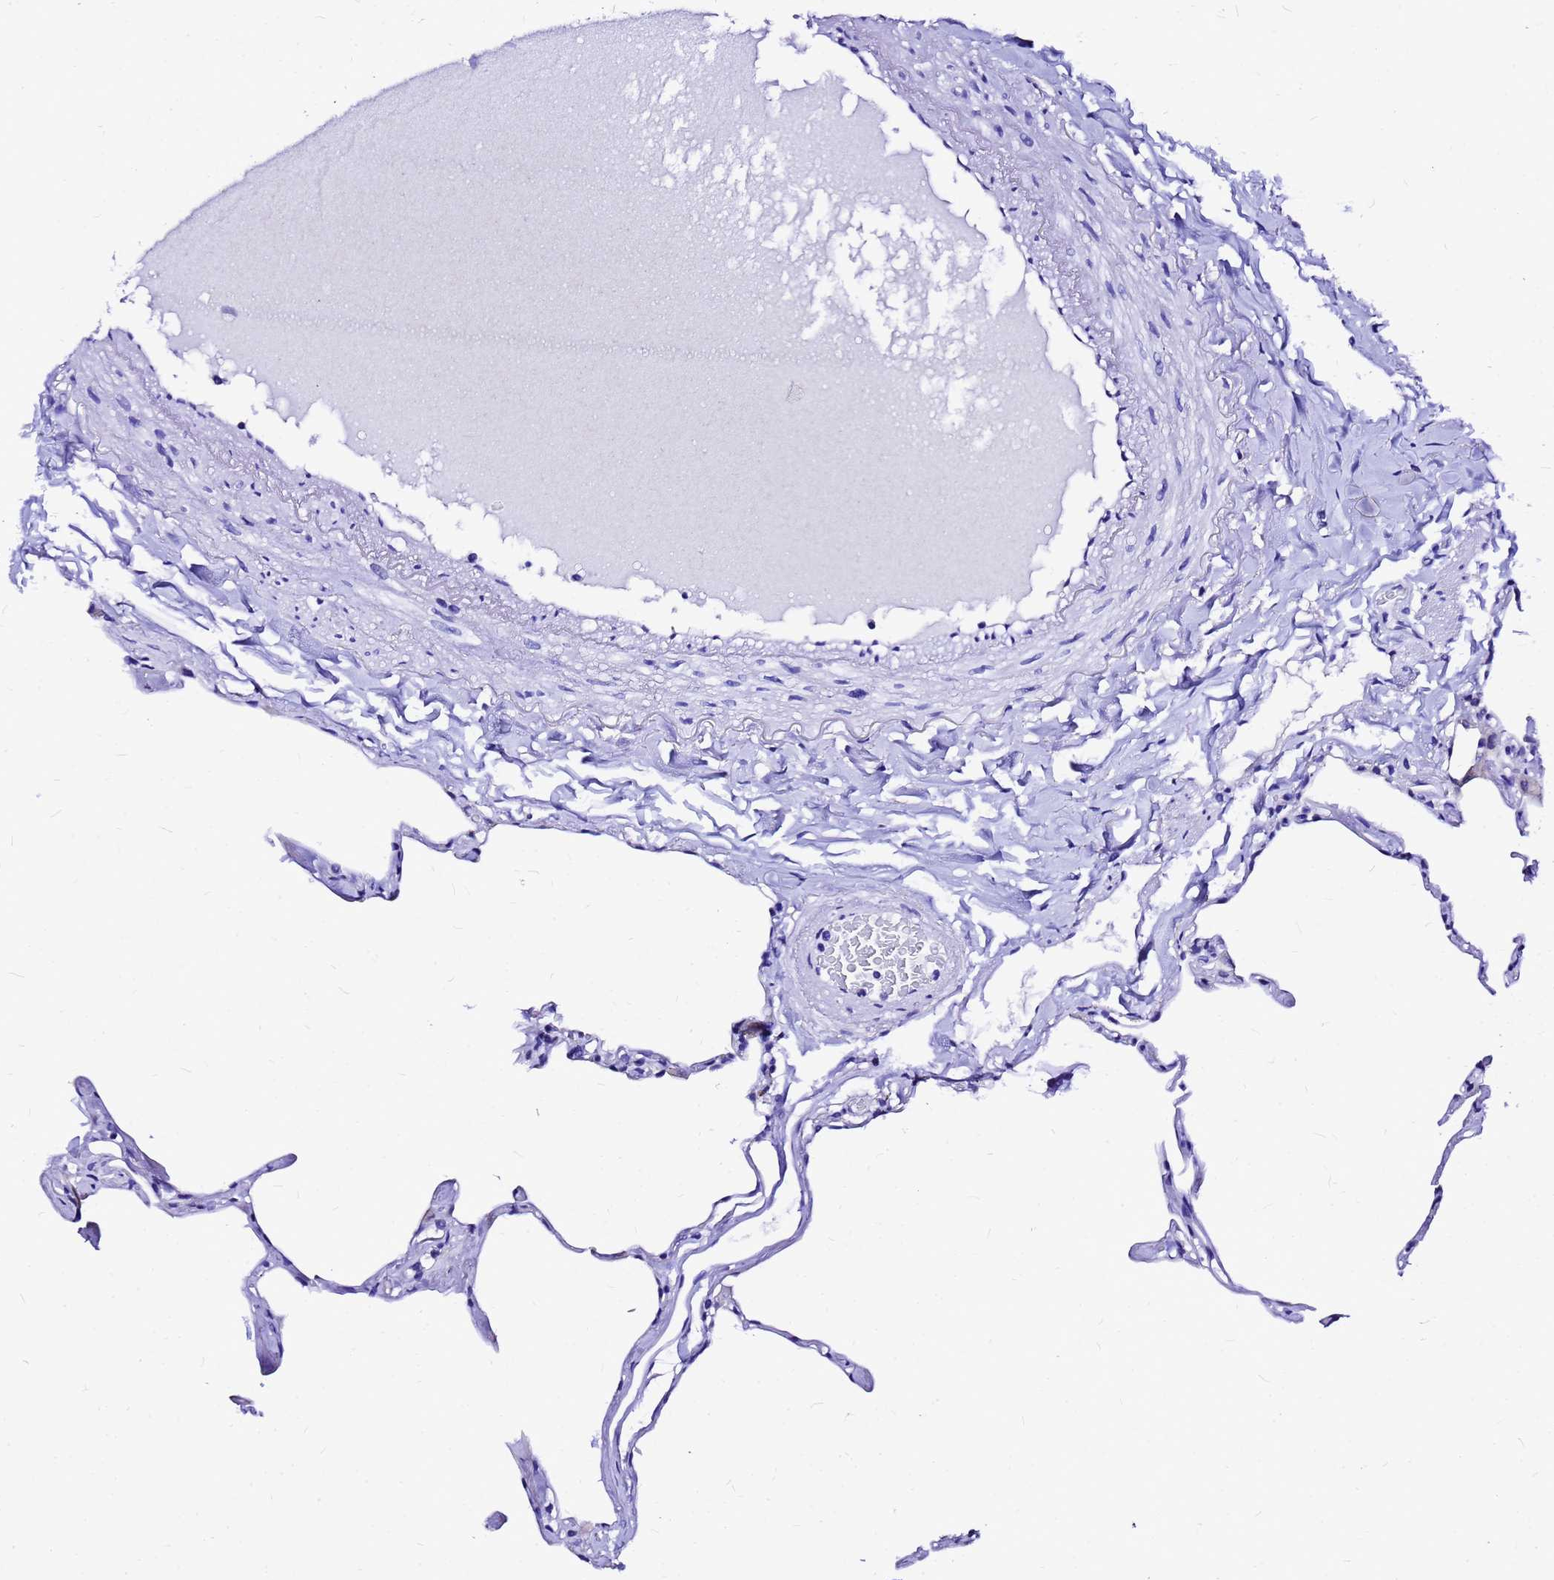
{"staining": {"intensity": "negative", "quantity": "none", "location": "none"}, "tissue": "lung", "cell_type": "Alveolar cells", "image_type": "normal", "snomed": [{"axis": "morphology", "description": "Normal tissue, NOS"}, {"axis": "topography", "description": "Lung"}], "caption": "High magnification brightfield microscopy of normal lung stained with DAB (3,3'-diaminobenzidine) (brown) and counterstained with hematoxylin (blue): alveolar cells show no significant positivity. (Brightfield microscopy of DAB immunohistochemistry at high magnification).", "gene": "HERC4", "patient": {"sex": "male", "age": 65}}